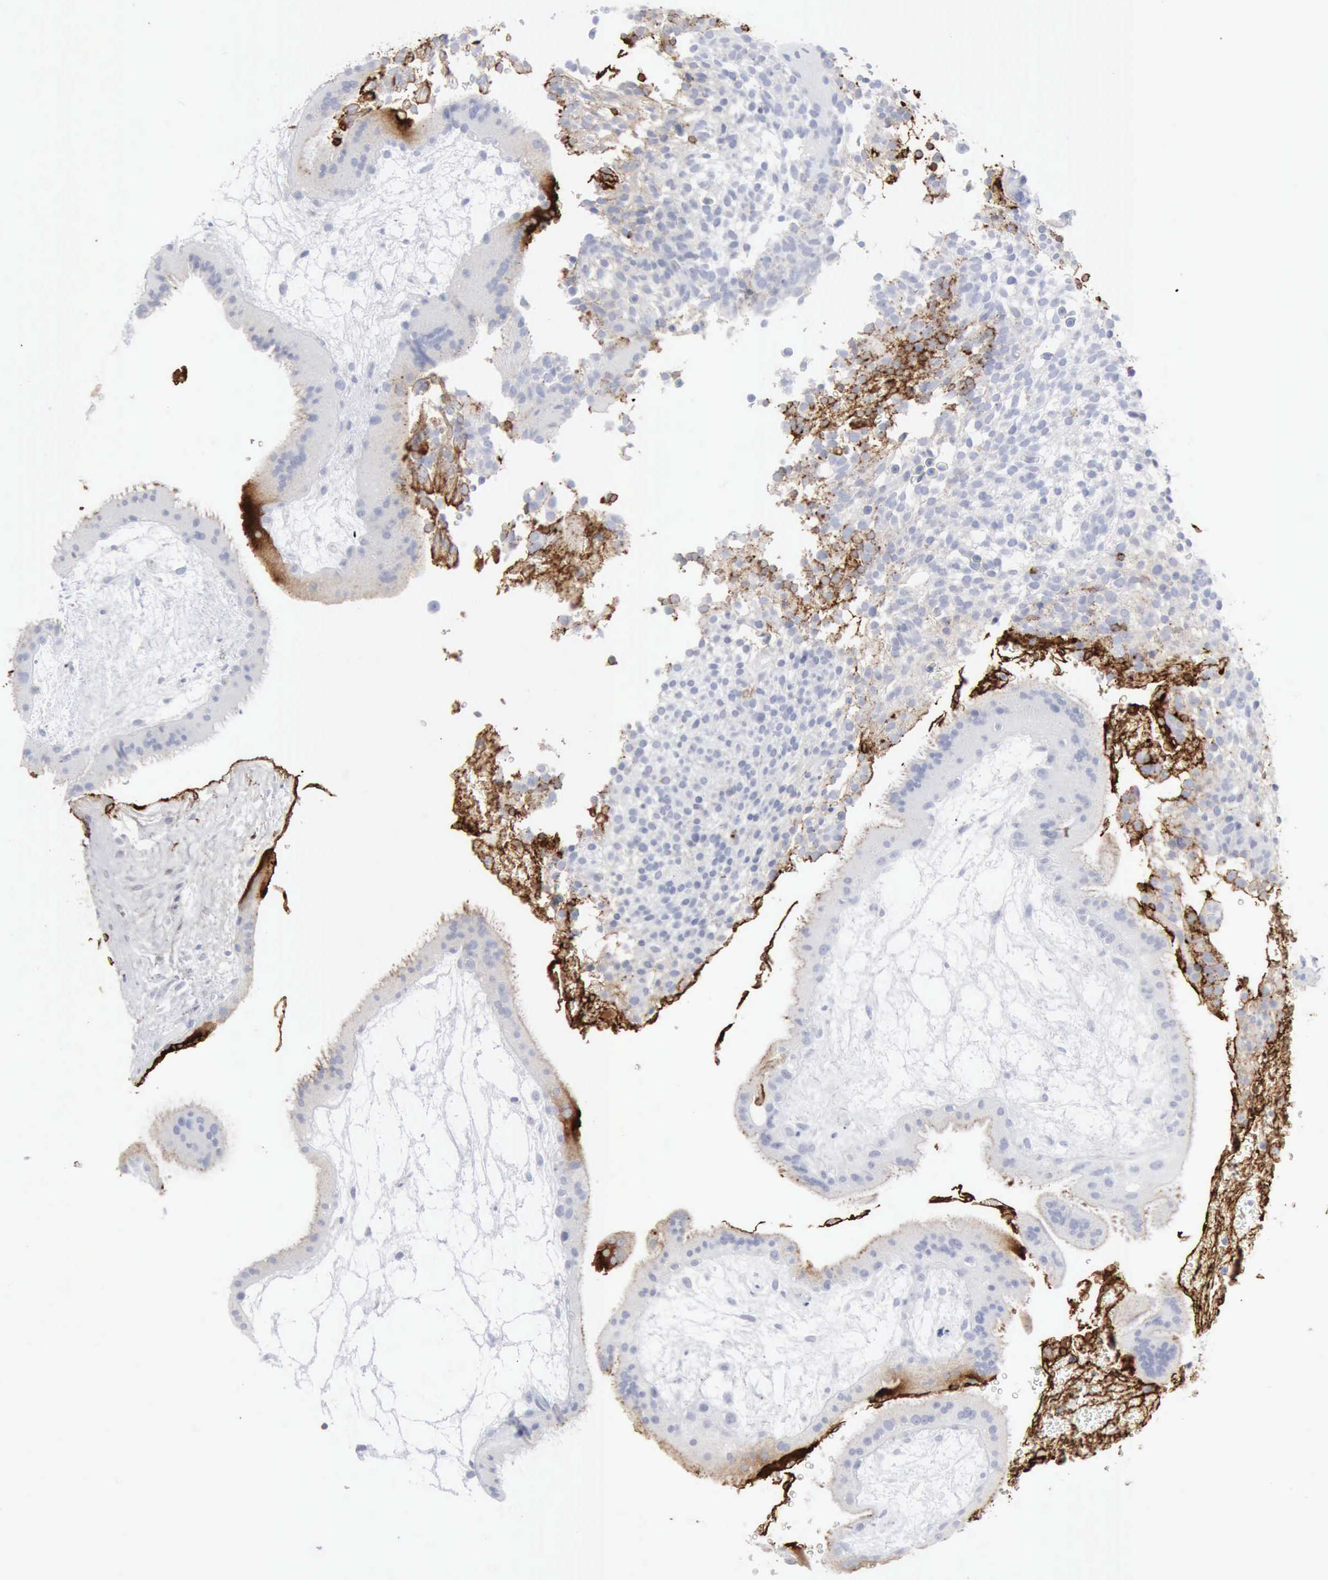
{"staining": {"intensity": "negative", "quantity": "none", "location": "none"}, "tissue": "placenta", "cell_type": "Decidual cells", "image_type": "normal", "snomed": [{"axis": "morphology", "description": "Normal tissue, NOS"}, {"axis": "topography", "description": "Placenta"}], "caption": "Benign placenta was stained to show a protein in brown. There is no significant staining in decidual cells.", "gene": "C4BPA", "patient": {"sex": "female", "age": 19}}